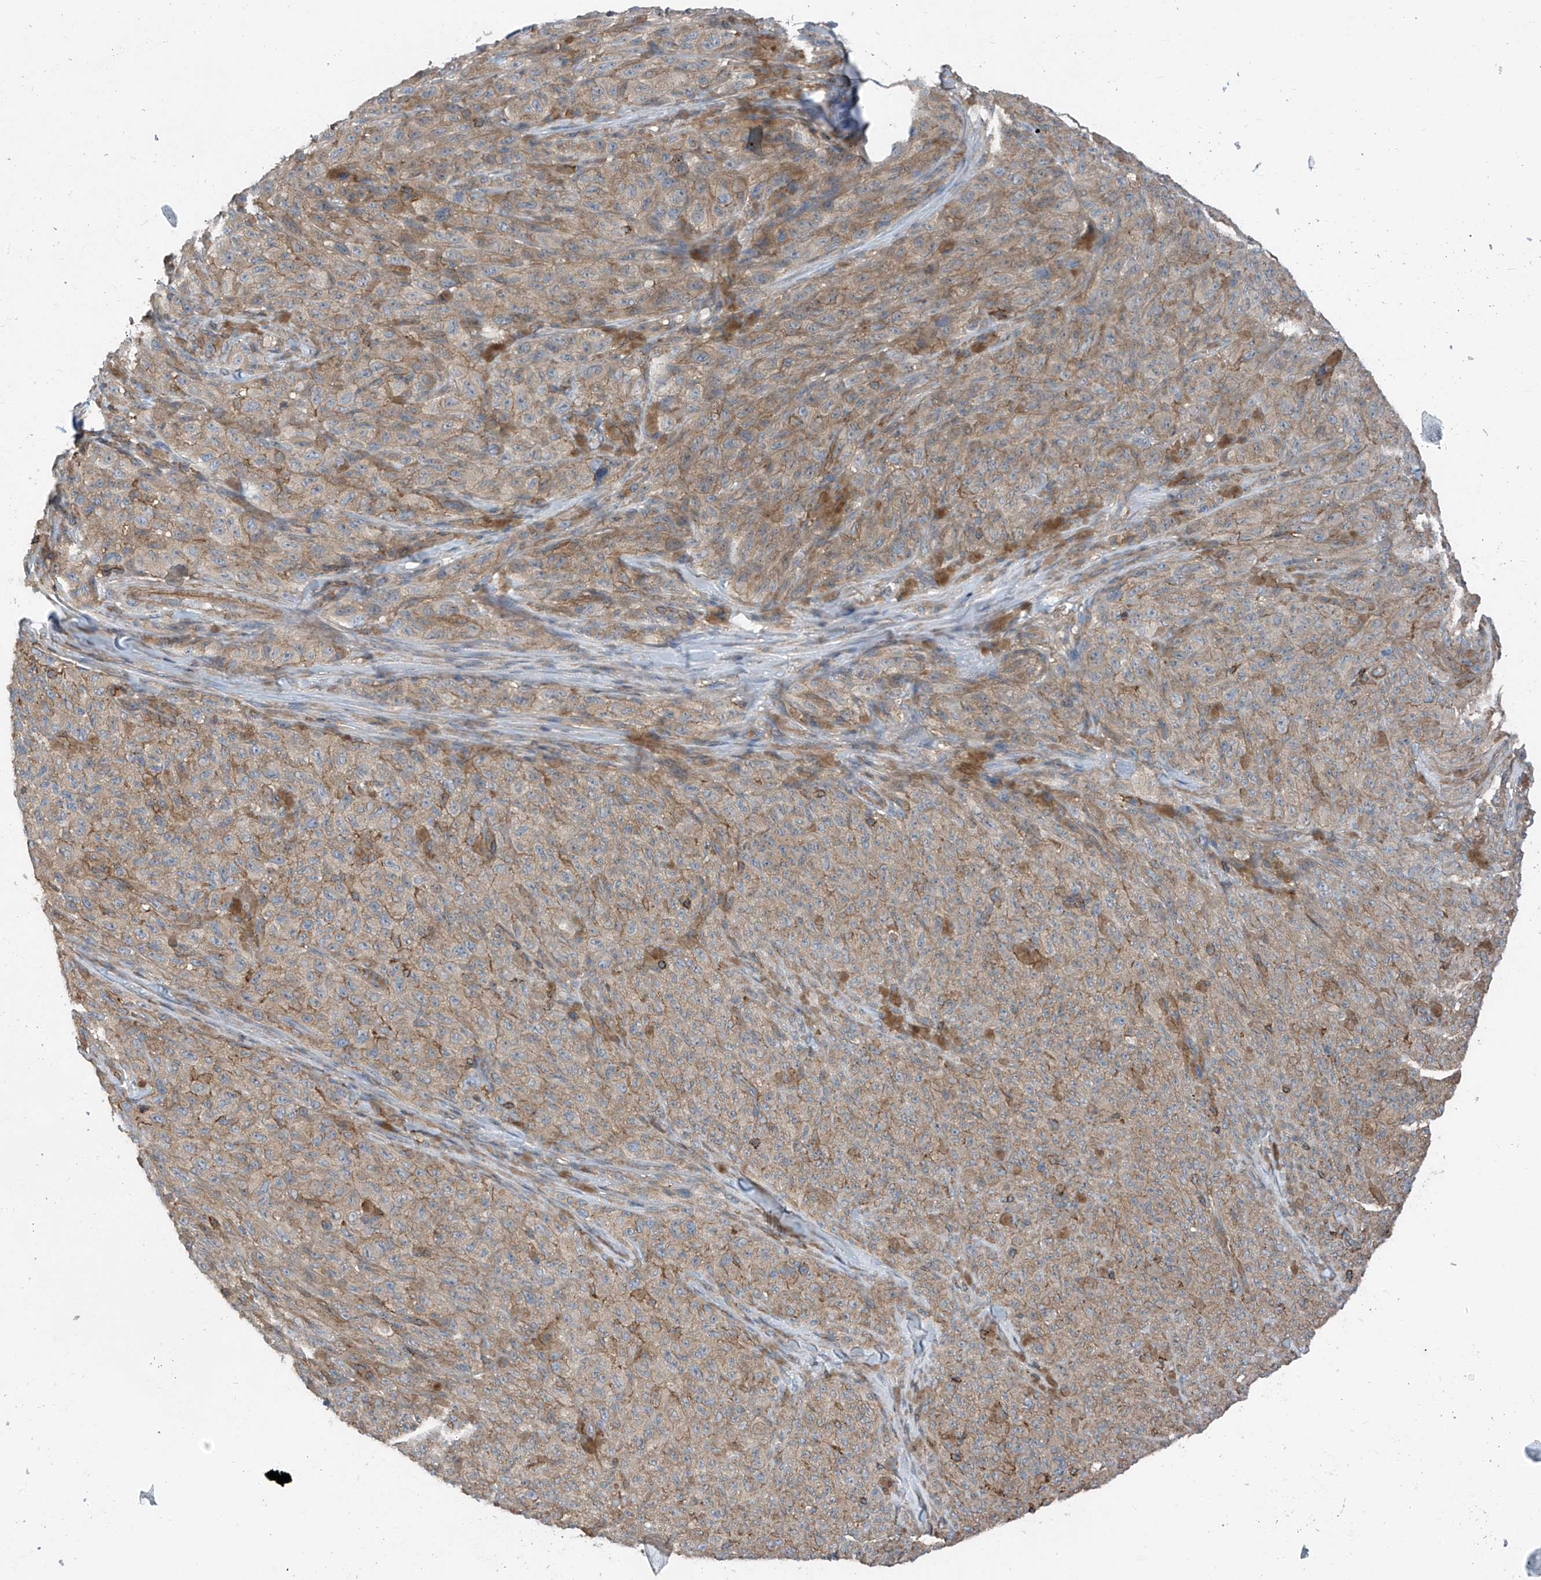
{"staining": {"intensity": "moderate", "quantity": ">75%", "location": "cytoplasmic/membranous"}, "tissue": "melanoma", "cell_type": "Tumor cells", "image_type": "cancer", "snomed": [{"axis": "morphology", "description": "Malignant melanoma, NOS"}, {"axis": "topography", "description": "Skin"}], "caption": "IHC staining of melanoma, which shows medium levels of moderate cytoplasmic/membranous positivity in approximately >75% of tumor cells indicating moderate cytoplasmic/membranous protein staining. The staining was performed using DAB (brown) for protein detection and nuclei were counterstained in hematoxylin (blue).", "gene": "SLC1A5", "patient": {"sex": "female", "age": 82}}